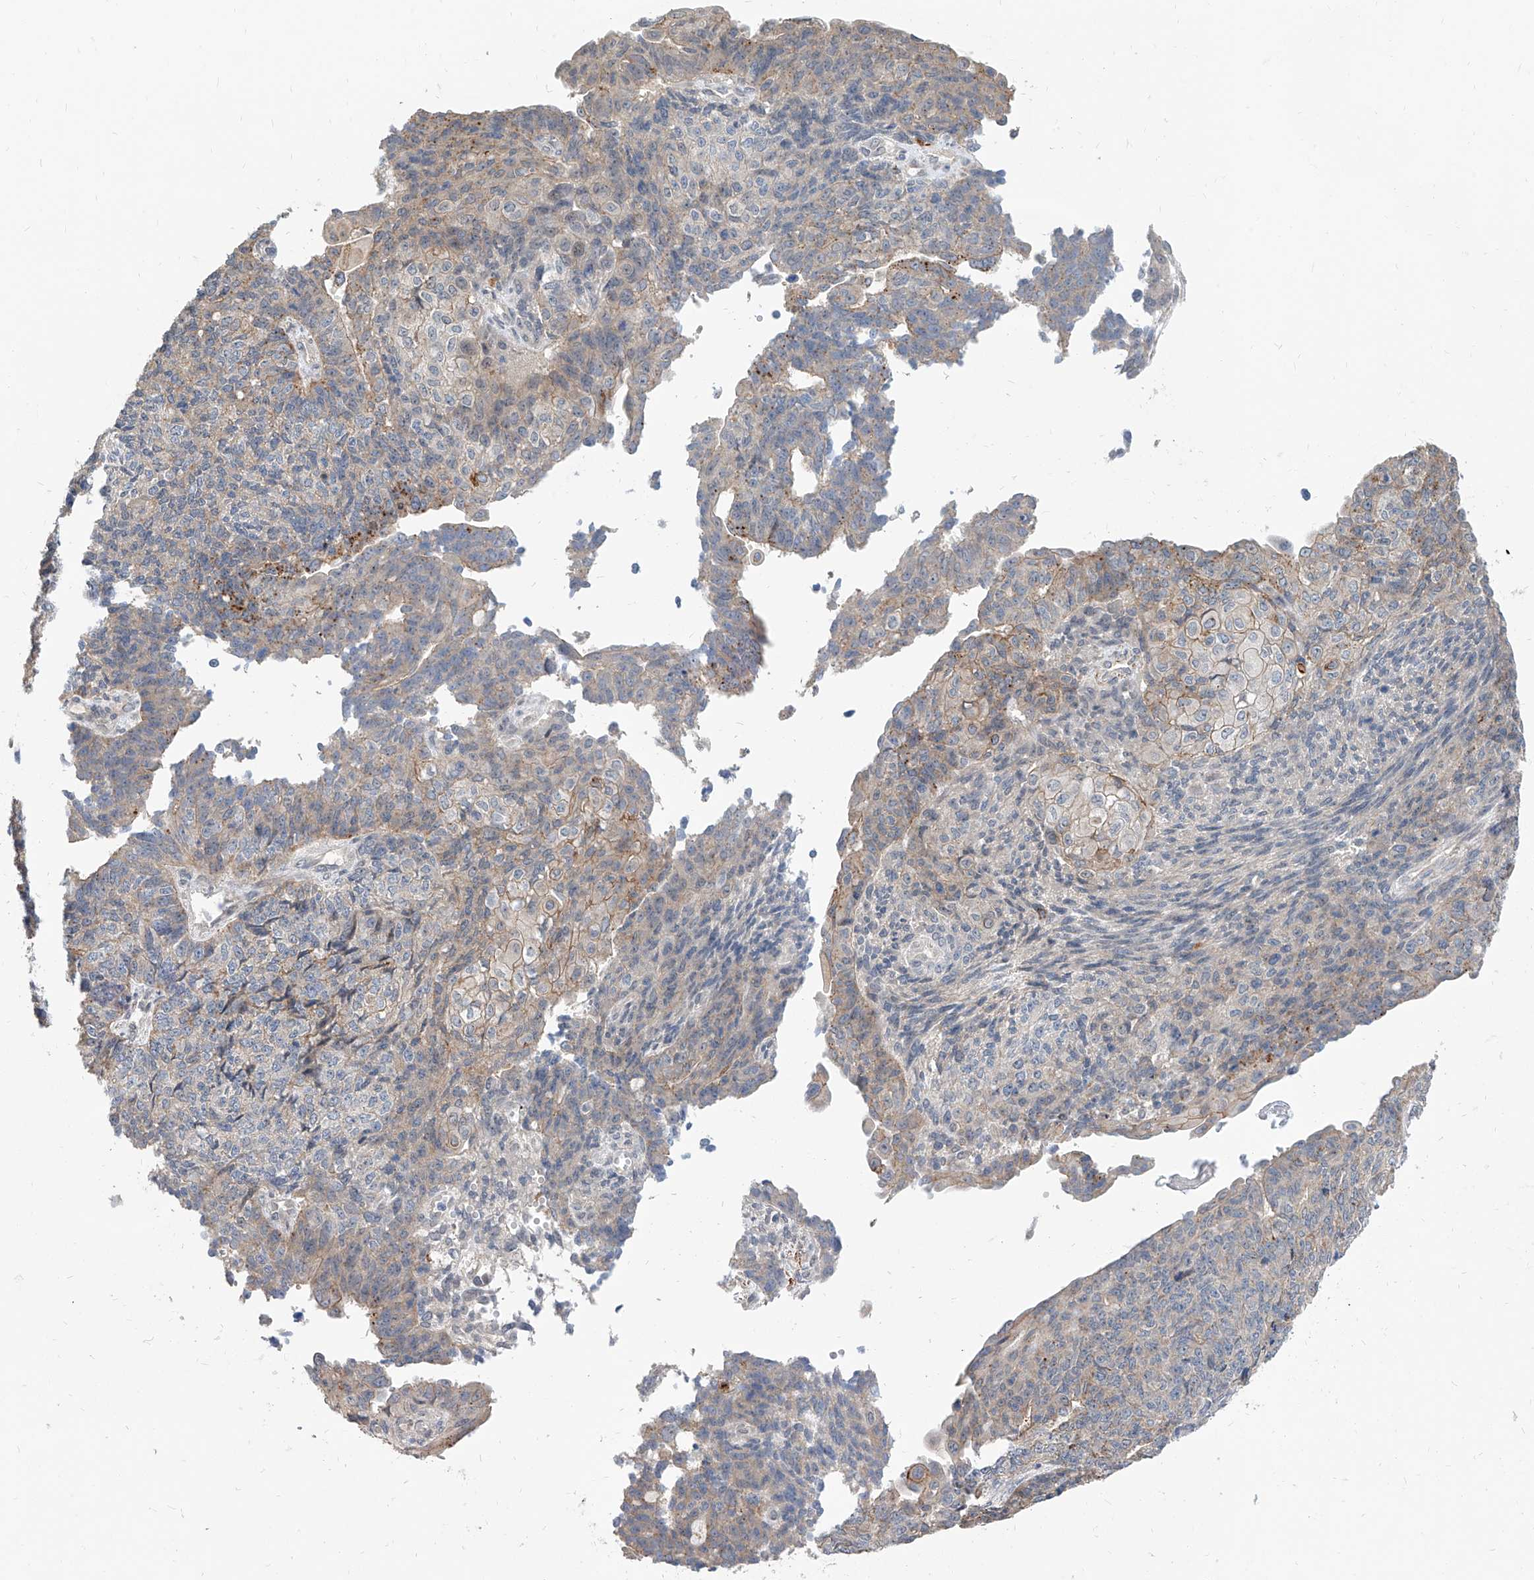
{"staining": {"intensity": "weak", "quantity": "<25%", "location": "cytoplasmic/membranous"}, "tissue": "endometrial cancer", "cell_type": "Tumor cells", "image_type": "cancer", "snomed": [{"axis": "morphology", "description": "Adenocarcinoma, NOS"}, {"axis": "topography", "description": "Endometrium"}], "caption": "The photomicrograph exhibits no significant staining in tumor cells of endometrial adenocarcinoma.", "gene": "MAGEE2", "patient": {"sex": "female", "age": 32}}